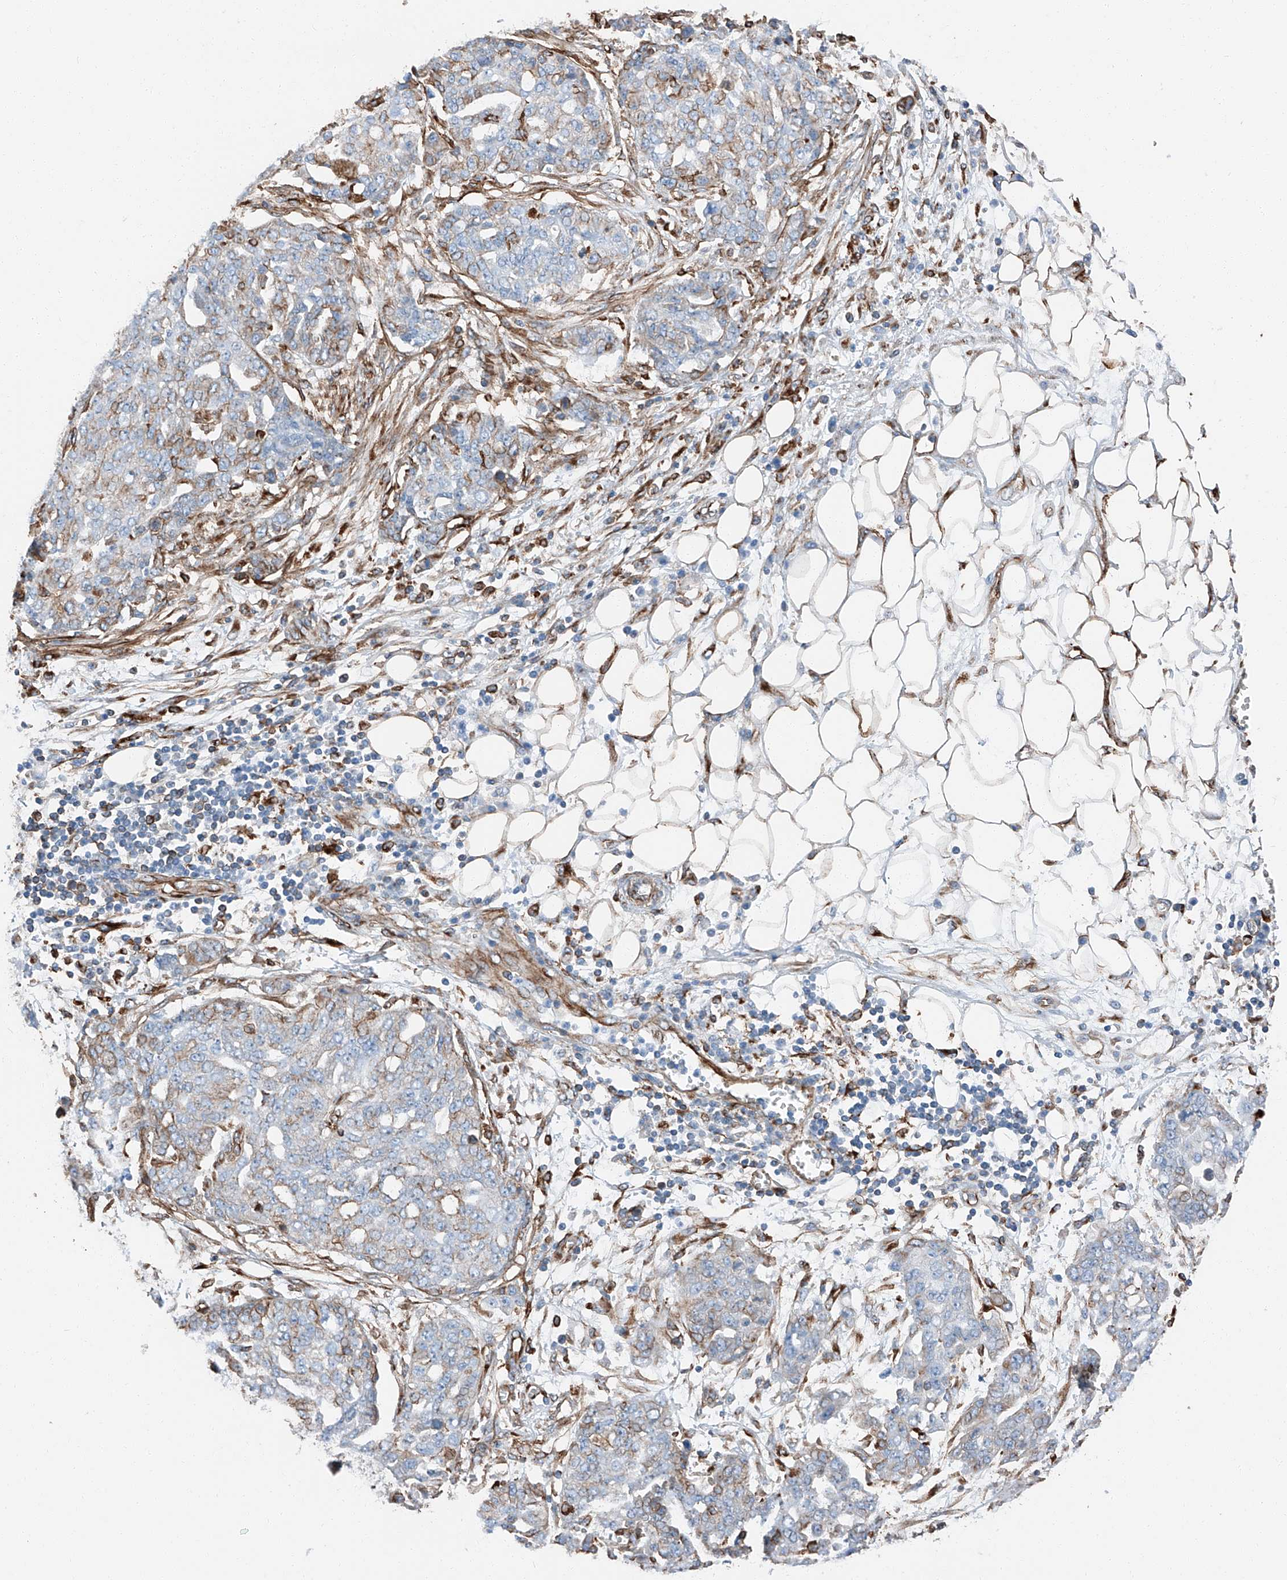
{"staining": {"intensity": "moderate", "quantity": "<25%", "location": "cytoplasmic/membranous"}, "tissue": "ovarian cancer", "cell_type": "Tumor cells", "image_type": "cancer", "snomed": [{"axis": "morphology", "description": "Cystadenocarcinoma, serous, NOS"}, {"axis": "topography", "description": "Soft tissue"}, {"axis": "topography", "description": "Ovary"}], "caption": "DAB (3,3'-diaminobenzidine) immunohistochemical staining of ovarian cancer shows moderate cytoplasmic/membranous protein positivity in about <25% of tumor cells. The staining was performed using DAB (3,3'-diaminobenzidine) to visualize the protein expression in brown, while the nuclei were stained in blue with hematoxylin (Magnification: 20x).", "gene": "ZNF804A", "patient": {"sex": "female", "age": 57}}